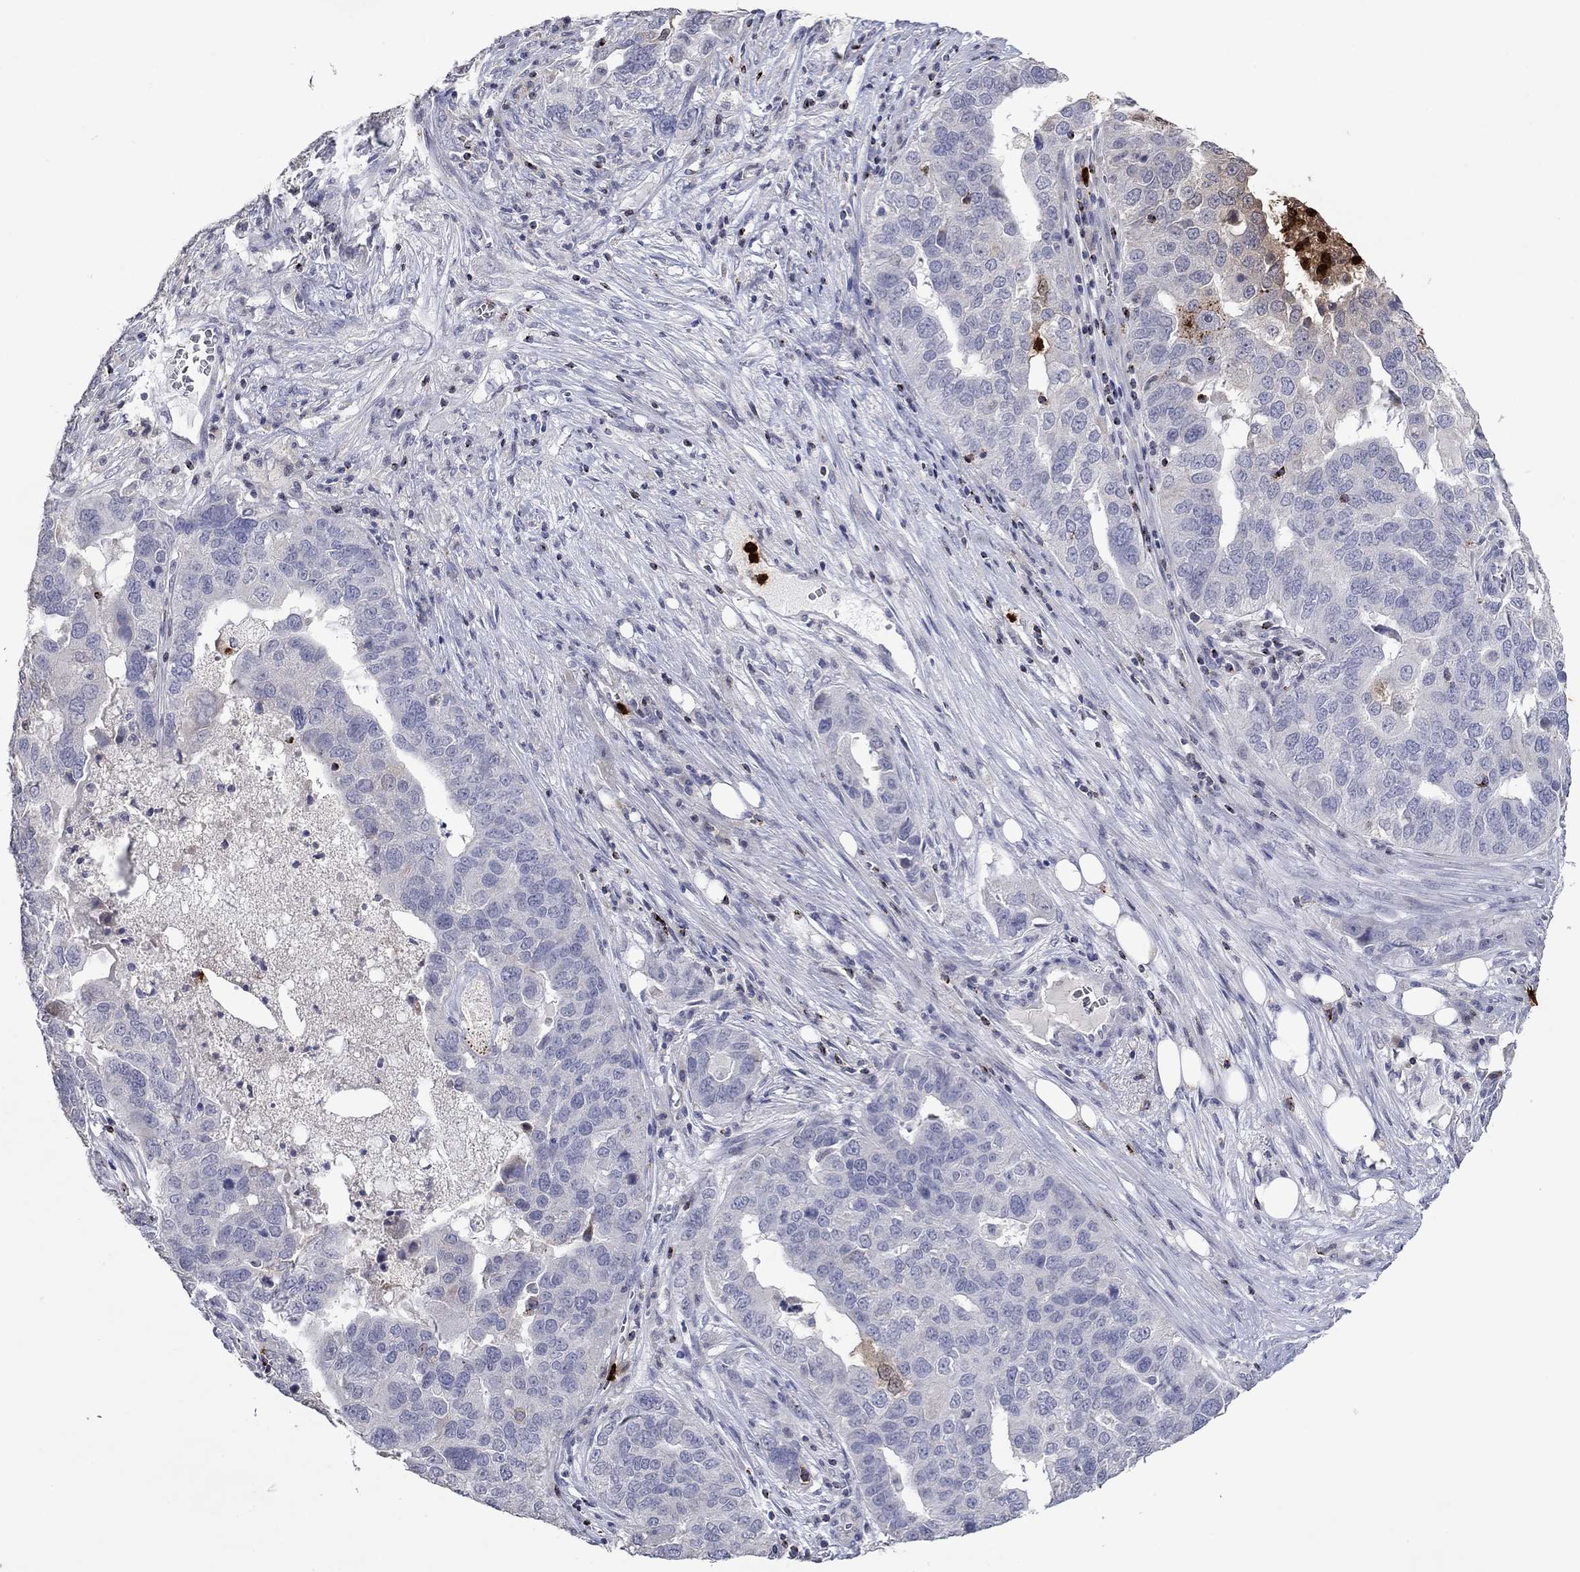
{"staining": {"intensity": "negative", "quantity": "none", "location": "none"}, "tissue": "ovarian cancer", "cell_type": "Tumor cells", "image_type": "cancer", "snomed": [{"axis": "morphology", "description": "Carcinoma, endometroid"}, {"axis": "topography", "description": "Soft tissue"}, {"axis": "topography", "description": "Ovary"}], "caption": "The histopathology image displays no staining of tumor cells in ovarian cancer (endometroid carcinoma). (DAB (3,3'-diaminobenzidine) immunohistochemistry (IHC) with hematoxylin counter stain).", "gene": "CCL5", "patient": {"sex": "female", "age": 52}}